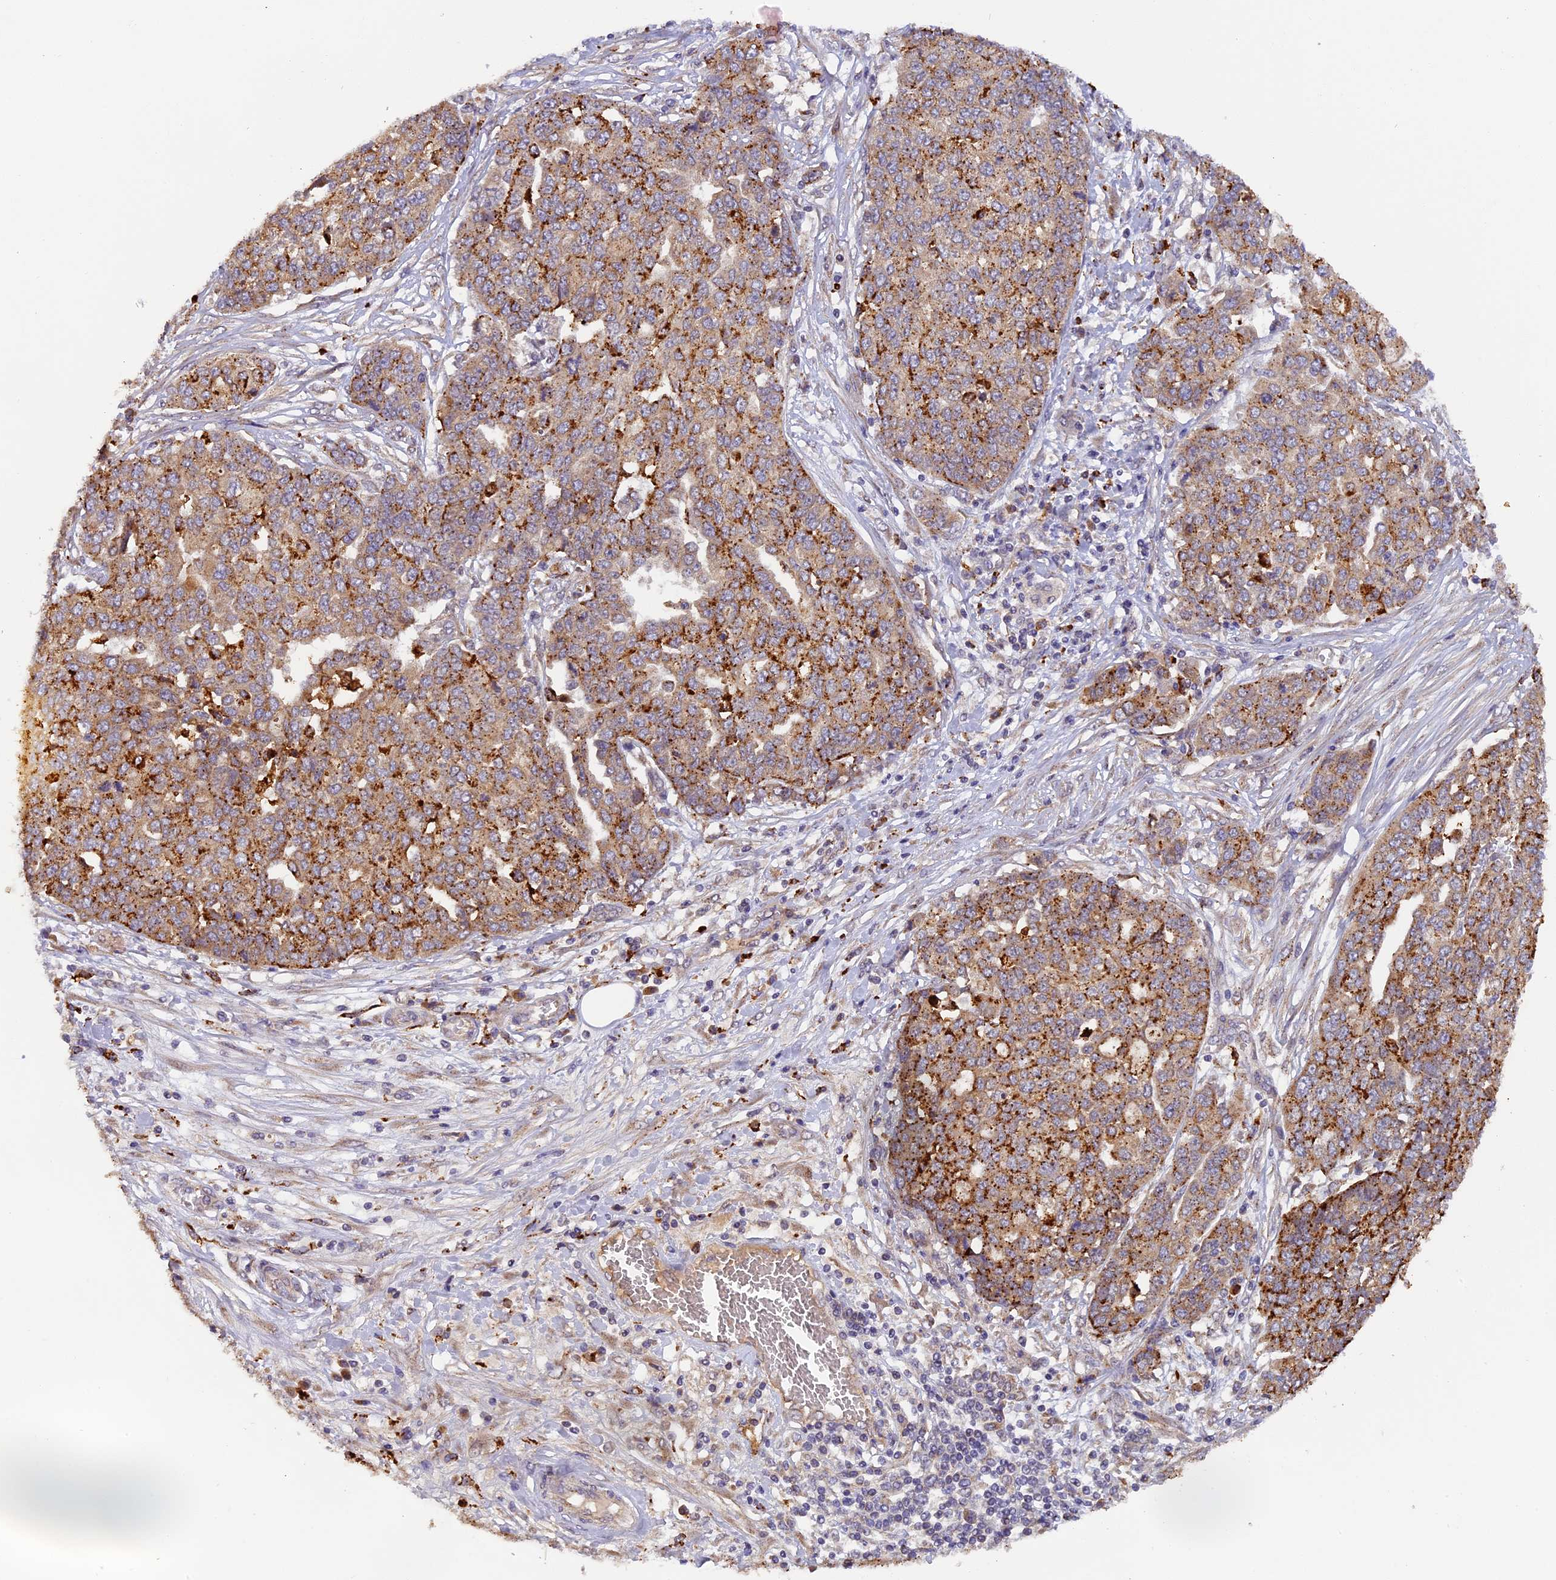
{"staining": {"intensity": "strong", "quantity": ">75%", "location": "cytoplasmic/membranous"}, "tissue": "ovarian cancer", "cell_type": "Tumor cells", "image_type": "cancer", "snomed": [{"axis": "morphology", "description": "Cystadenocarcinoma, serous, NOS"}, {"axis": "topography", "description": "Soft tissue"}, {"axis": "topography", "description": "Ovary"}], "caption": "The immunohistochemical stain labels strong cytoplasmic/membranous positivity in tumor cells of serous cystadenocarcinoma (ovarian) tissue.", "gene": "COPE", "patient": {"sex": "female", "age": 57}}